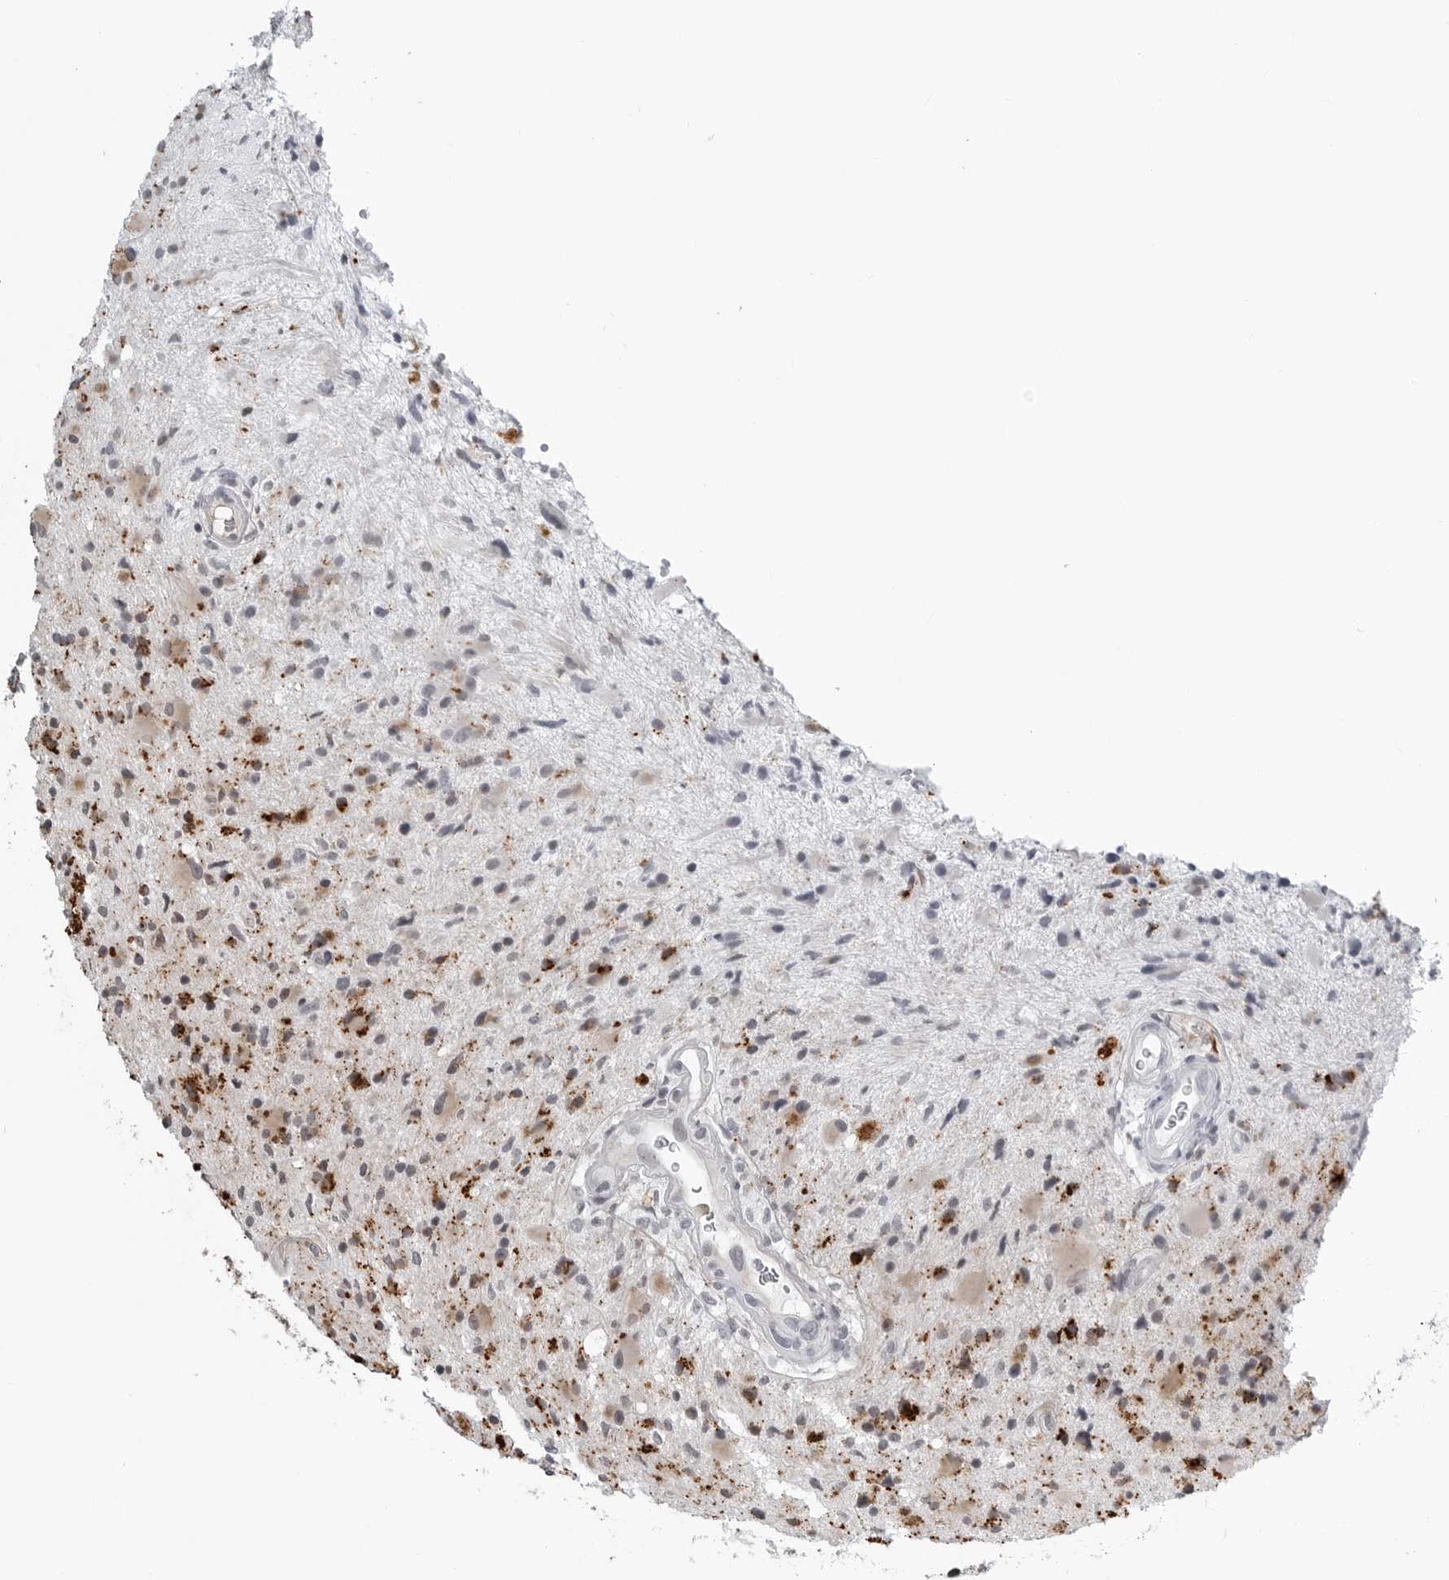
{"staining": {"intensity": "moderate", "quantity": "<25%", "location": "cytoplasmic/membranous"}, "tissue": "glioma", "cell_type": "Tumor cells", "image_type": "cancer", "snomed": [{"axis": "morphology", "description": "Glioma, malignant, High grade"}, {"axis": "topography", "description": "Brain"}], "caption": "Immunohistochemistry (IHC) (DAB (3,3'-diaminobenzidine)) staining of malignant glioma (high-grade) reveals moderate cytoplasmic/membranous protein expression in about <25% of tumor cells. Nuclei are stained in blue.", "gene": "CXCR5", "patient": {"sex": "male", "age": 33}}